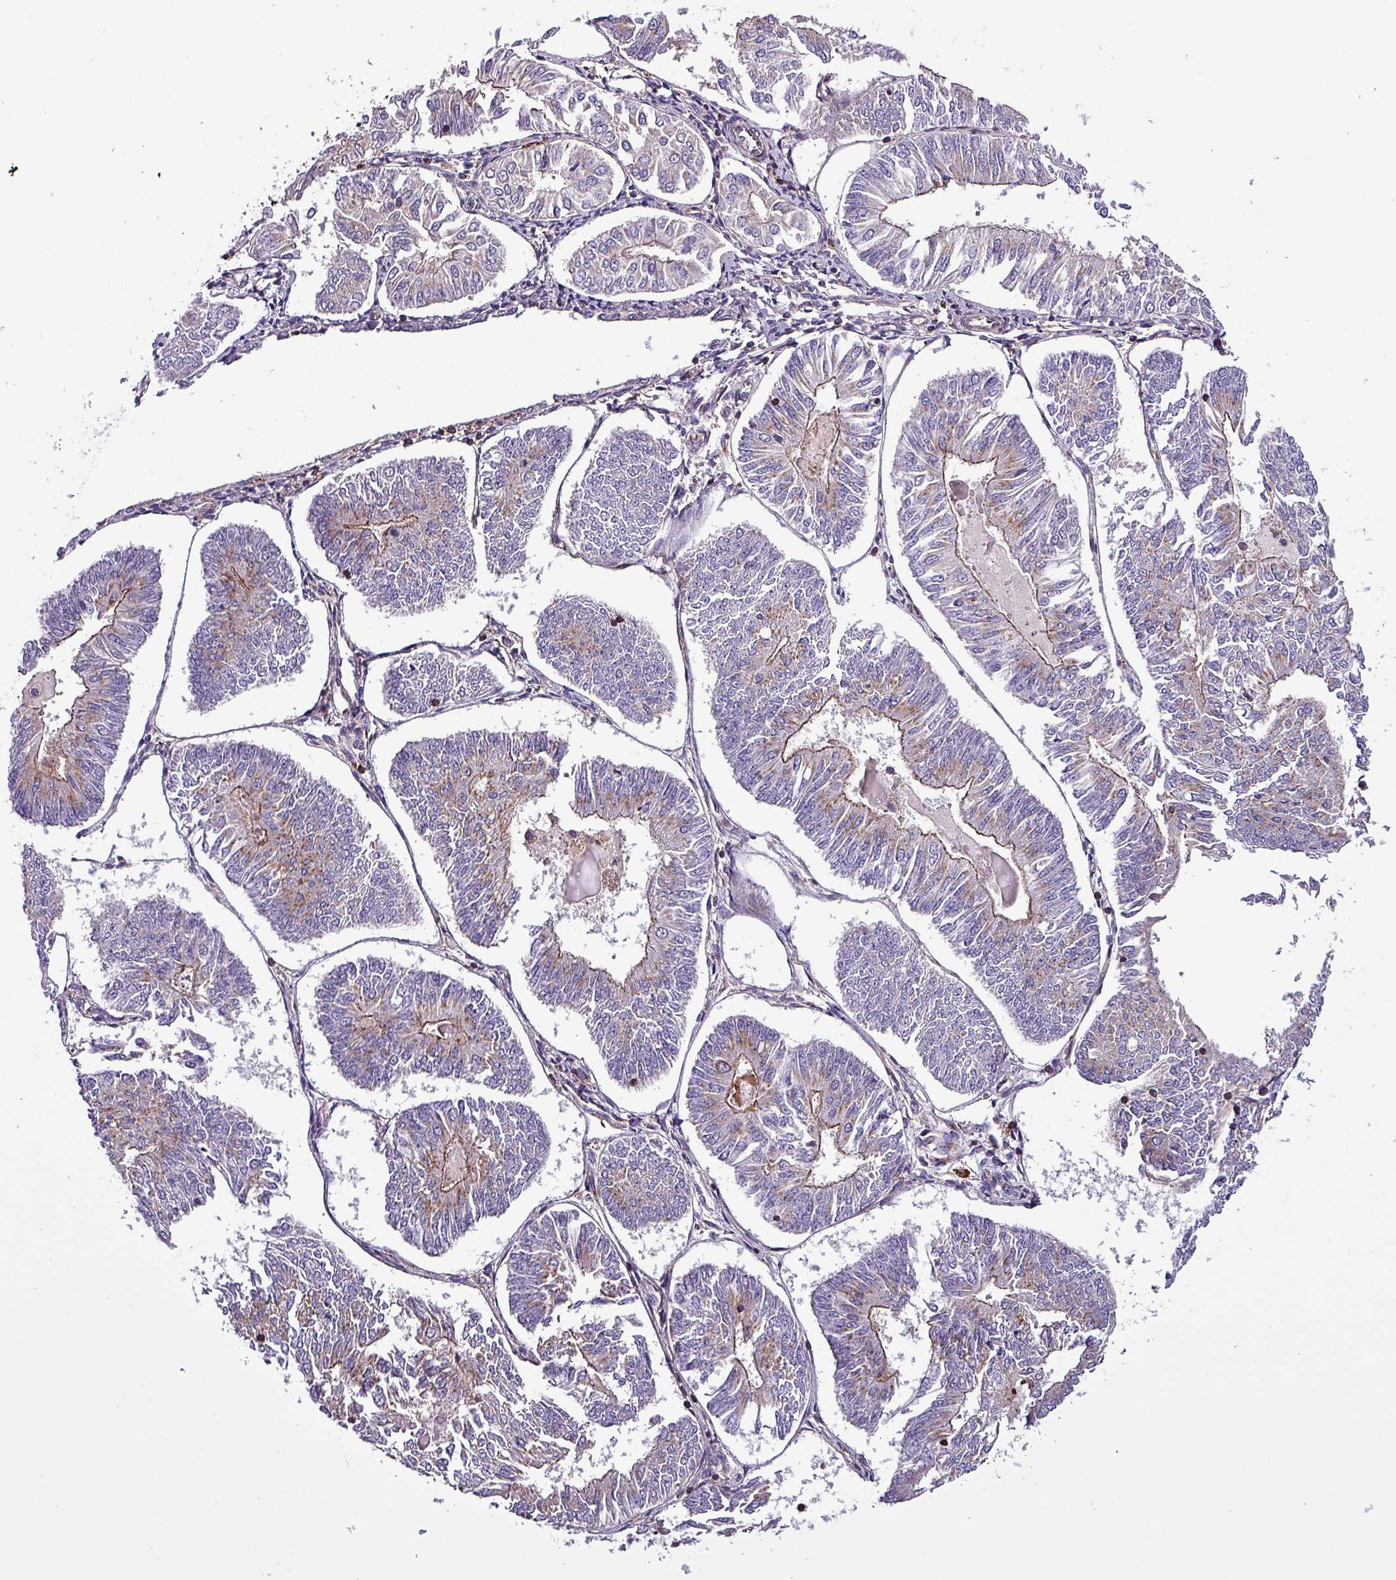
{"staining": {"intensity": "negative", "quantity": "none", "location": "none"}, "tissue": "endometrial cancer", "cell_type": "Tumor cells", "image_type": "cancer", "snomed": [{"axis": "morphology", "description": "Adenocarcinoma, NOS"}, {"axis": "topography", "description": "Endometrium"}], "caption": "Endometrial cancer stained for a protein using immunohistochemistry exhibits no positivity tumor cells.", "gene": "VAMP4", "patient": {"sex": "female", "age": 58}}